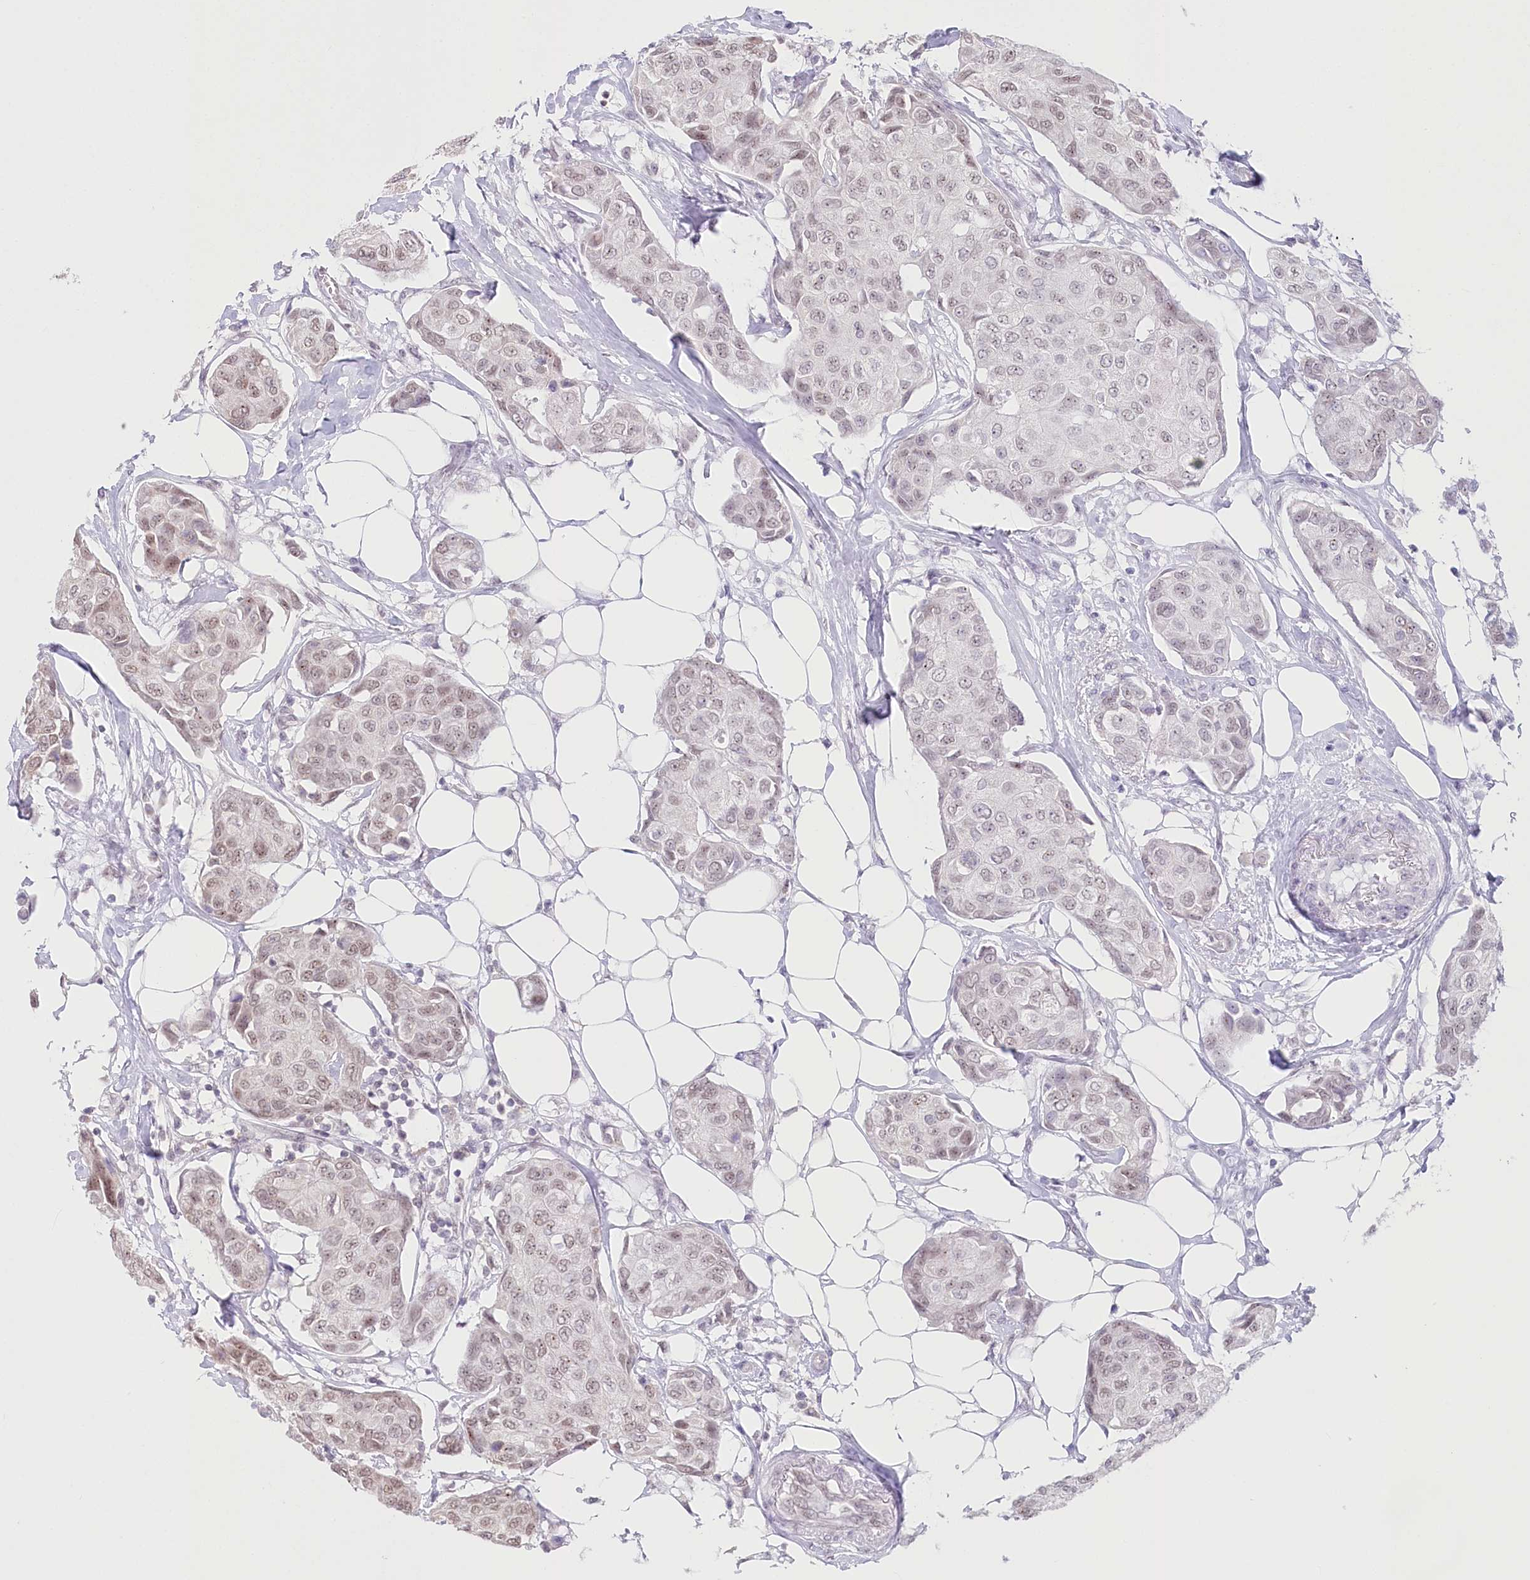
{"staining": {"intensity": "moderate", "quantity": "25%-75%", "location": "nuclear"}, "tissue": "breast cancer", "cell_type": "Tumor cells", "image_type": "cancer", "snomed": [{"axis": "morphology", "description": "Duct carcinoma"}, {"axis": "topography", "description": "Breast"}], "caption": "Immunohistochemical staining of breast invasive ductal carcinoma displays medium levels of moderate nuclear expression in about 25%-75% of tumor cells.", "gene": "PYURF", "patient": {"sex": "female", "age": 80}}